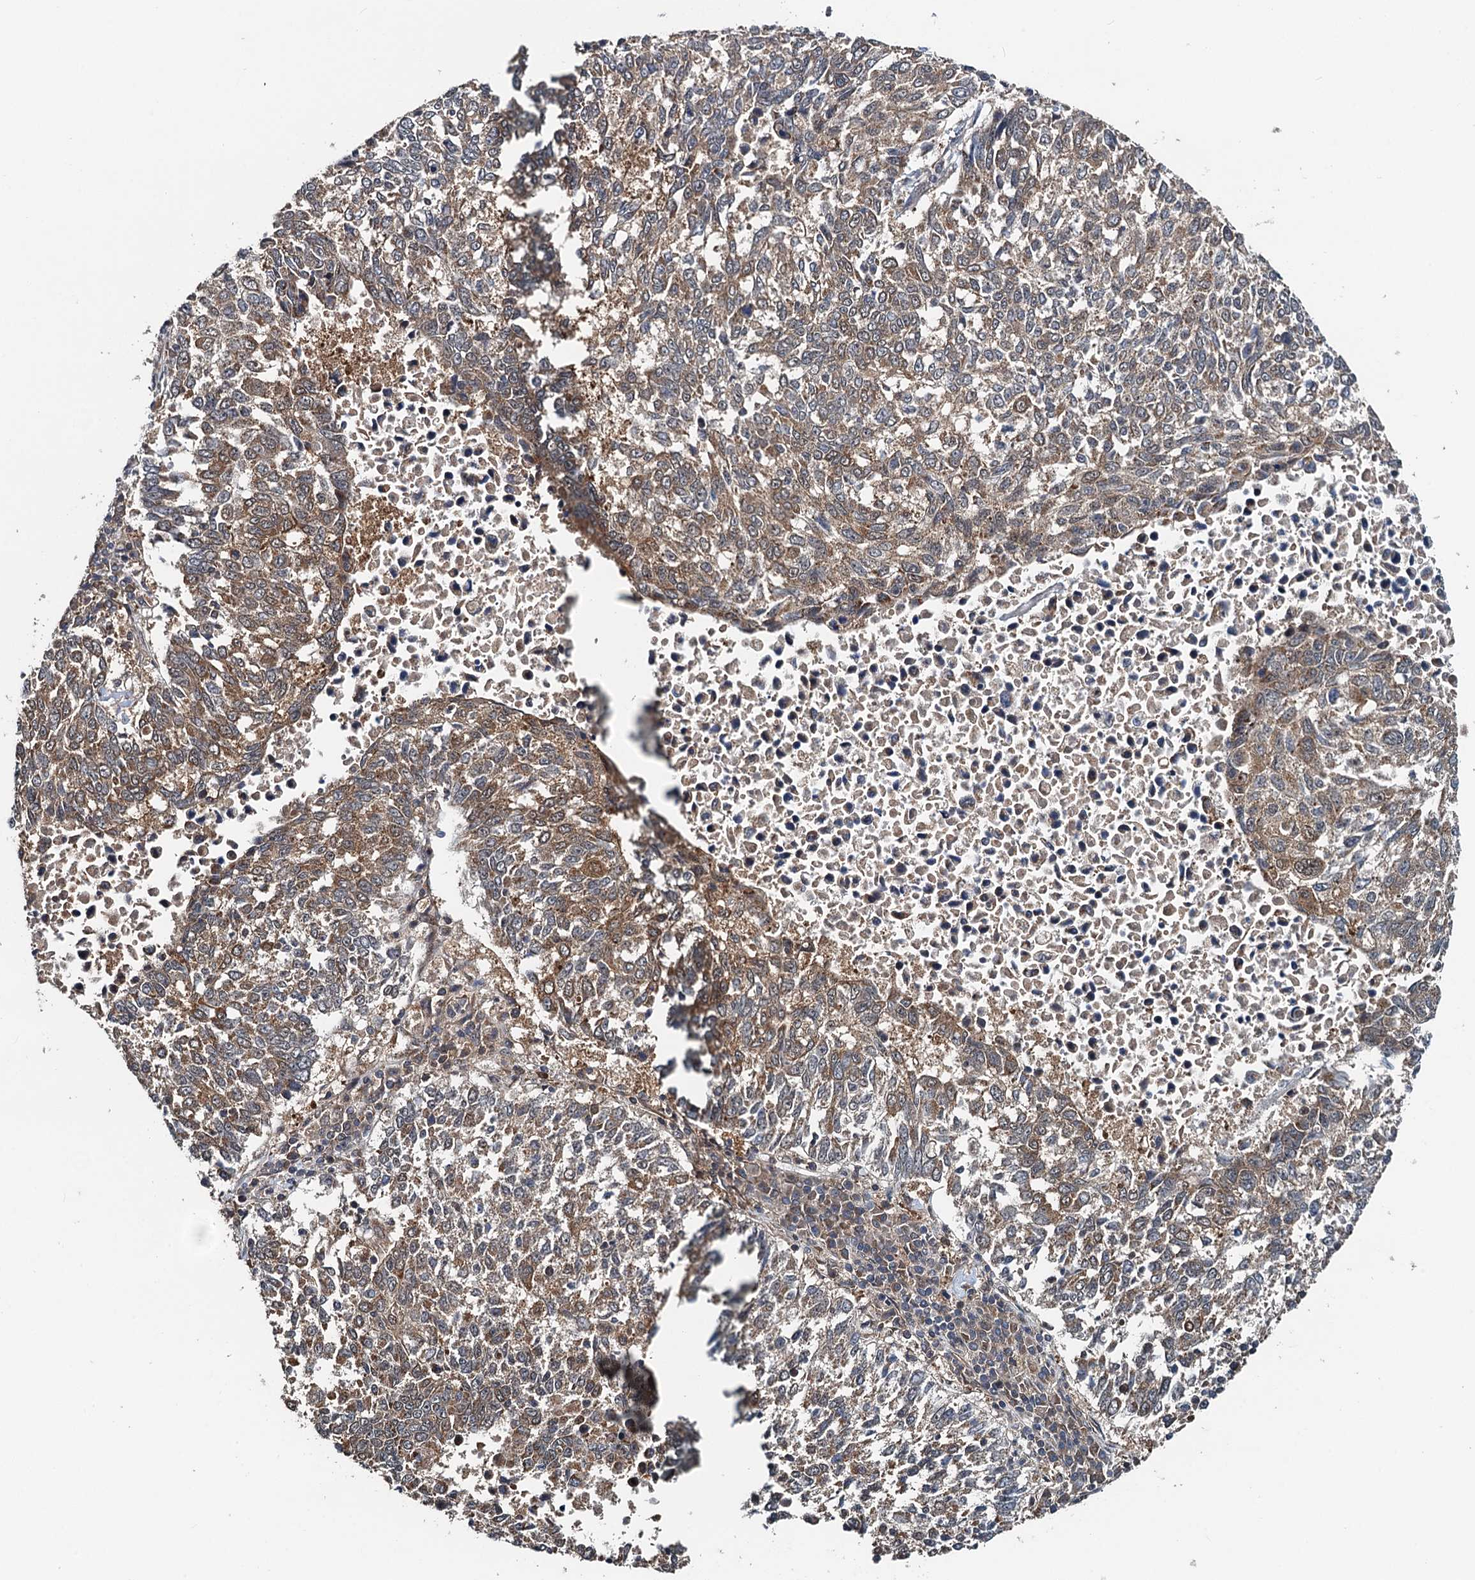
{"staining": {"intensity": "moderate", "quantity": ">75%", "location": "cytoplasmic/membranous"}, "tissue": "lung cancer", "cell_type": "Tumor cells", "image_type": "cancer", "snomed": [{"axis": "morphology", "description": "Squamous cell carcinoma, NOS"}, {"axis": "topography", "description": "Lung"}], "caption": "Squamous cell carcinoma (lung) was stained to show a protein in brown. There is medium levels of moderate cytoplasmic/membranous positivity in approximately >75% of tumor cells.", "gene": "AAGAB", "patient": {"sex": "male", "age": 73}}